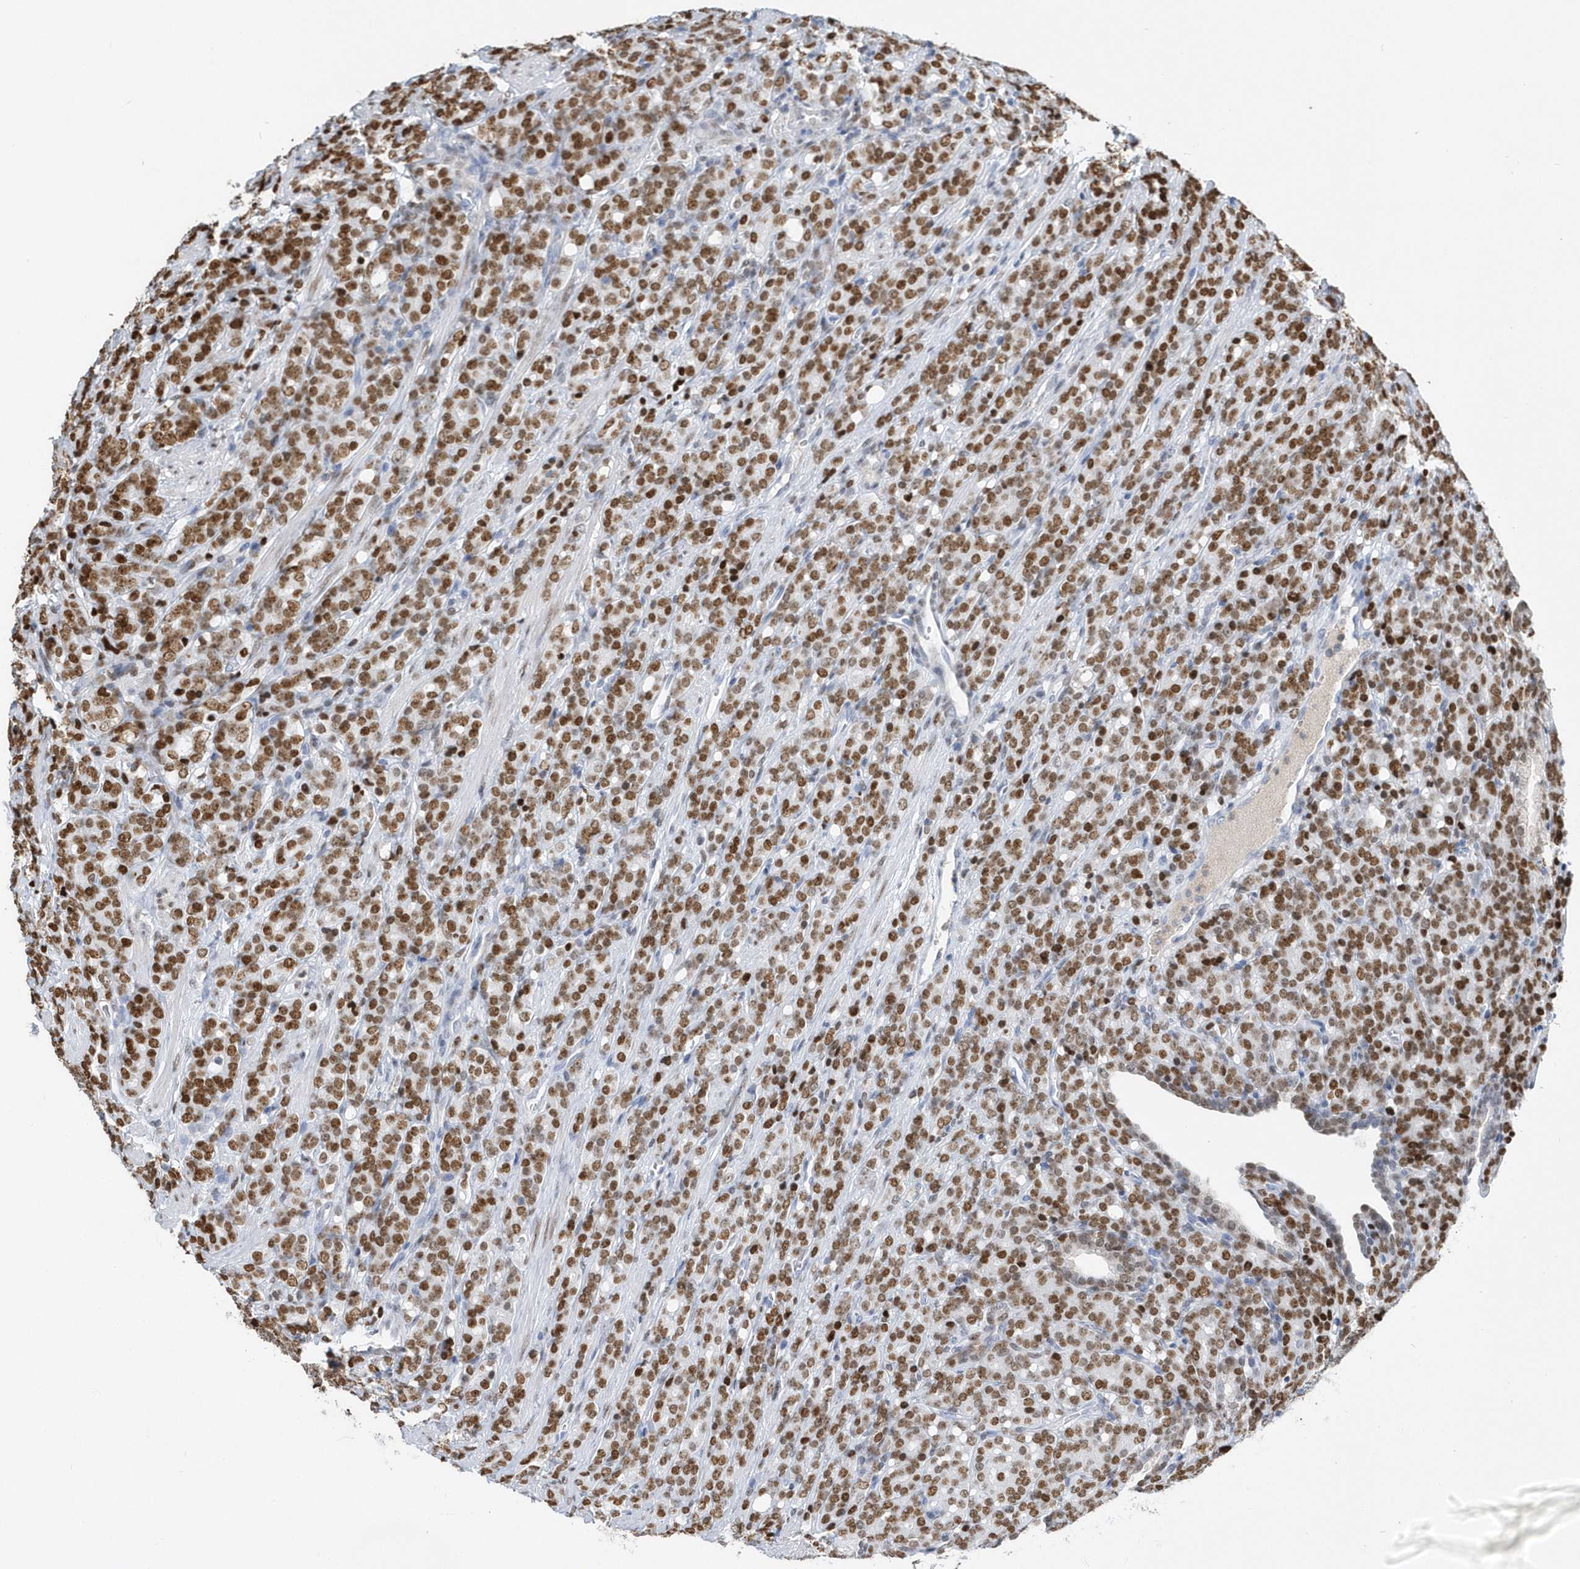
{"staining": {"intensity": "moderate", "quantity": ">75%", "location": "nuclear"}, "tissue": "prostate cancer", "cell_type": "Tumor cells", "image_type": "cancer", "snomed": [{"axis": "morphology", "description": "Adenocarcinoma, High grade"}, {"axis": "topography", "description": "Prostate"}], "caption": "IHC (DAB) staining of prostate cancer (adenocarcinoma (high-grade)) displays moderate nuclear protein staining in approximately >75% of tumor cells.", "gene": "MACROH2A2", "patient": {"sex": "male", "age": 62}}